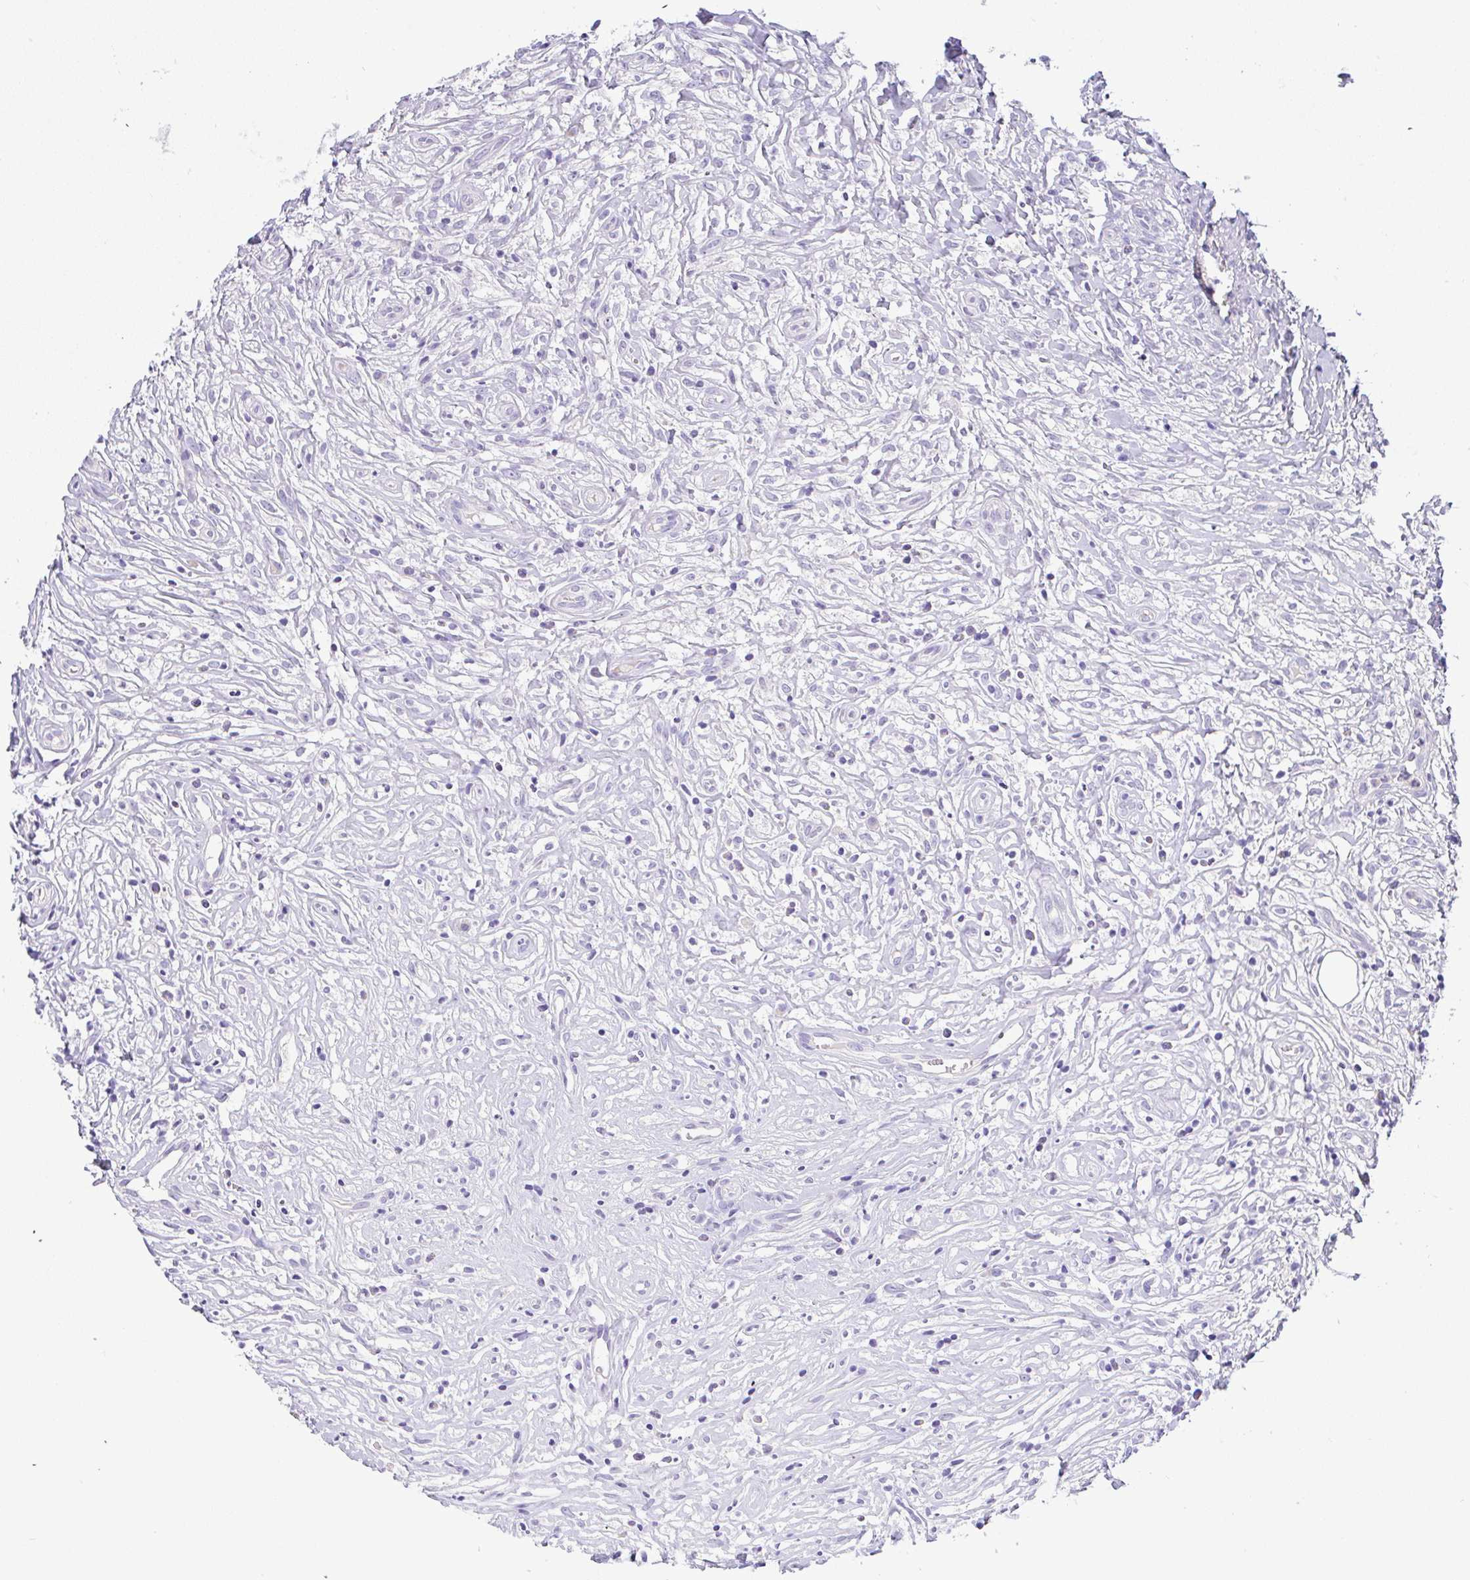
{"staining": {"intensity": "negative", "quantity": "none", "location": "none"}, "tissue": "lymphoma", "cell_type": "Tumor cells", "image_type": "cancer", "snomed": [{"axis": "morphology", "description": "Hodgkin's disease, NOS"}, {"axis": "topography", "description": "No Tissue"}], "caption": "Immunohistochemistry (IHC) of lymphoma demonstrates no staining in tumor cells.", "gene": "SERPINE3", "patient": {"sex": "female", "age": 21}}